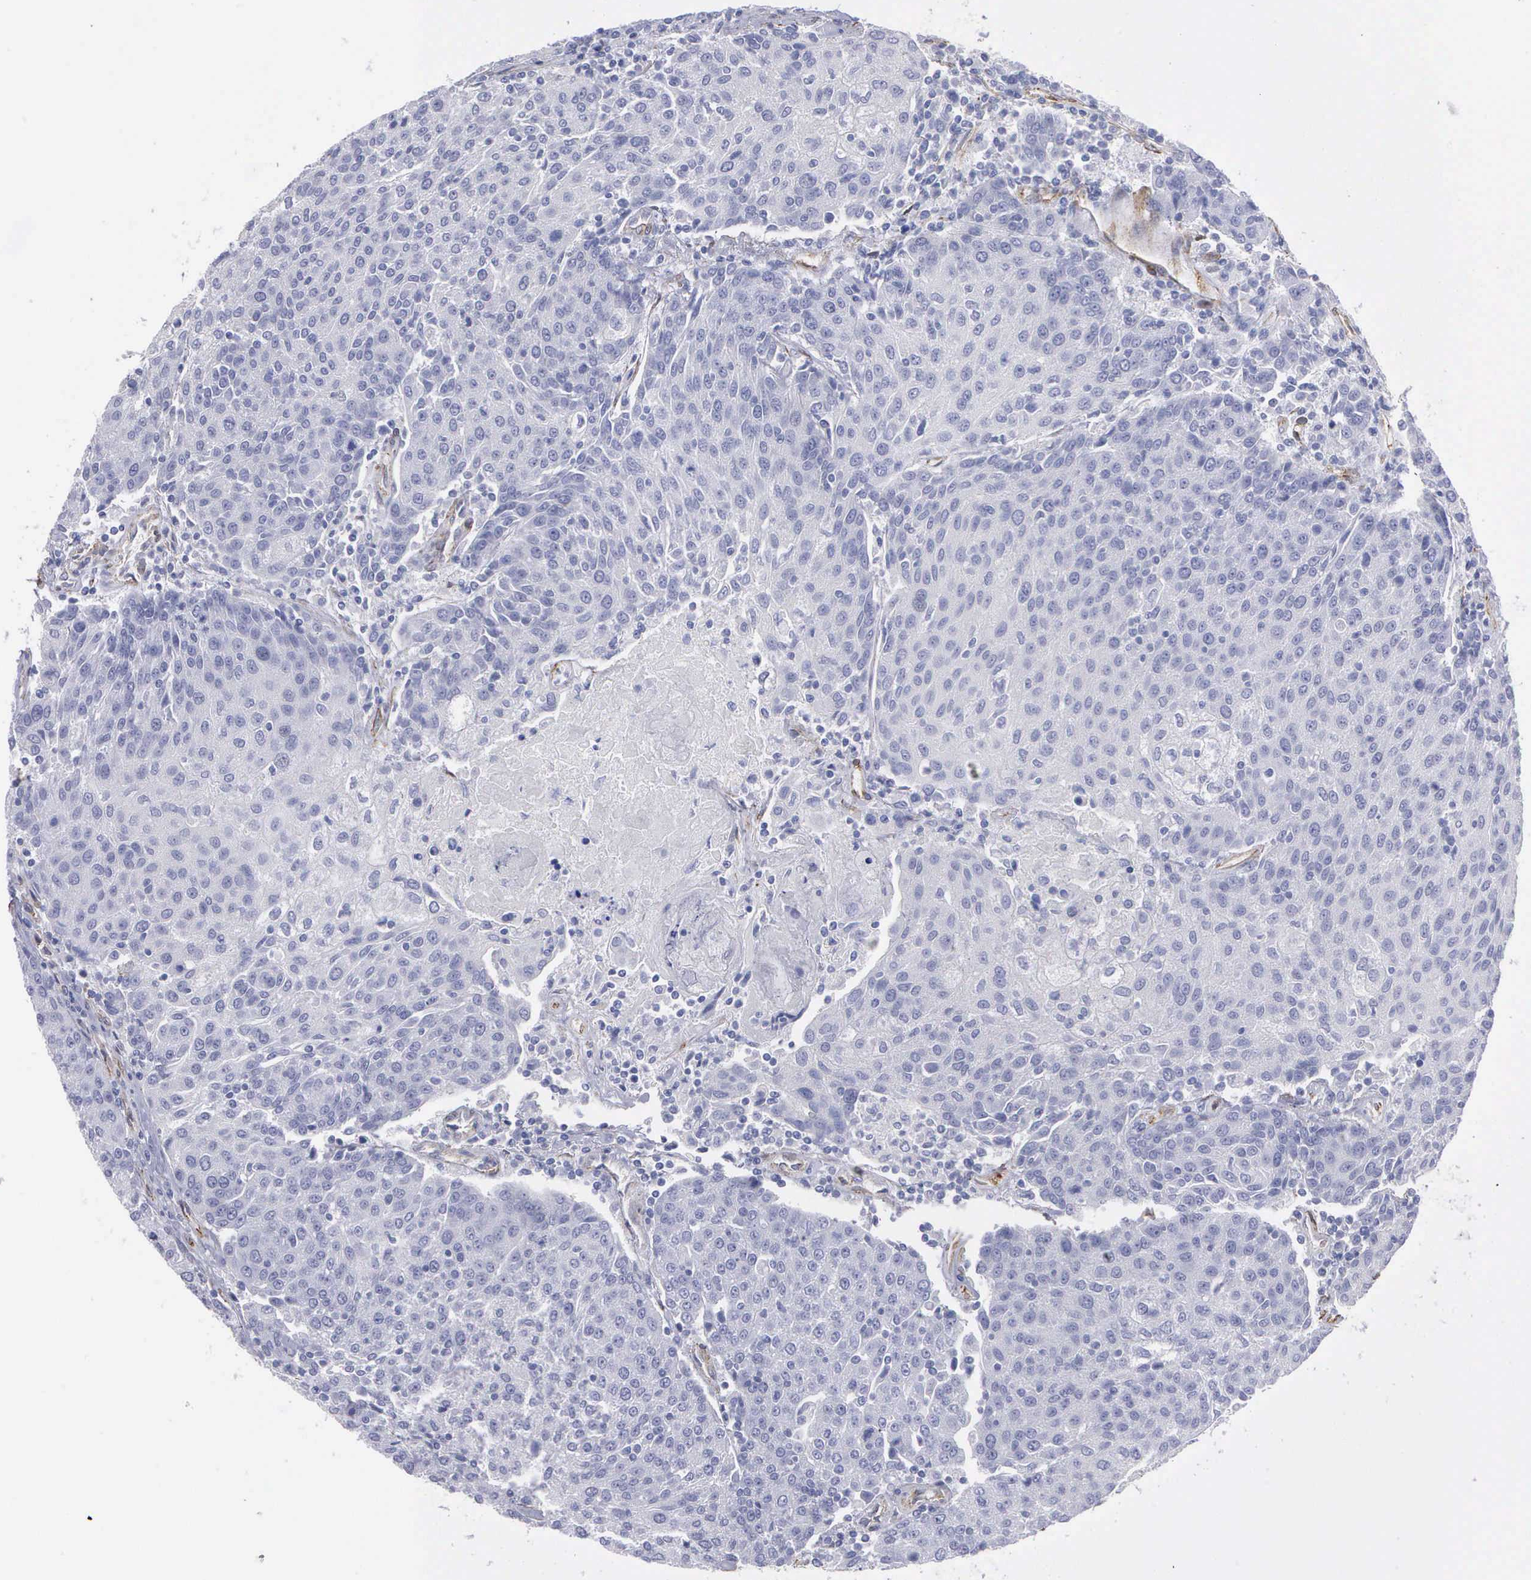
{"staining": {"intensity": "negative", "quantity": "none", "location": "none"}, "tissue": "urothelial cancer", "cell_type": "Tumor cells", "image_type": "cancer", "snomed": [{"axis": "morphology", "description": "Urothelial carcinoma, High grade"}, {"axis": "topography", "description": "Urinary bladder"}], "caption": "Urothelial cancer was stained to show a protein in brown. There is no significant staining in tumor cells.", "gene": "MAGEB10", "patient": {"sex": "female", "age": 85}}